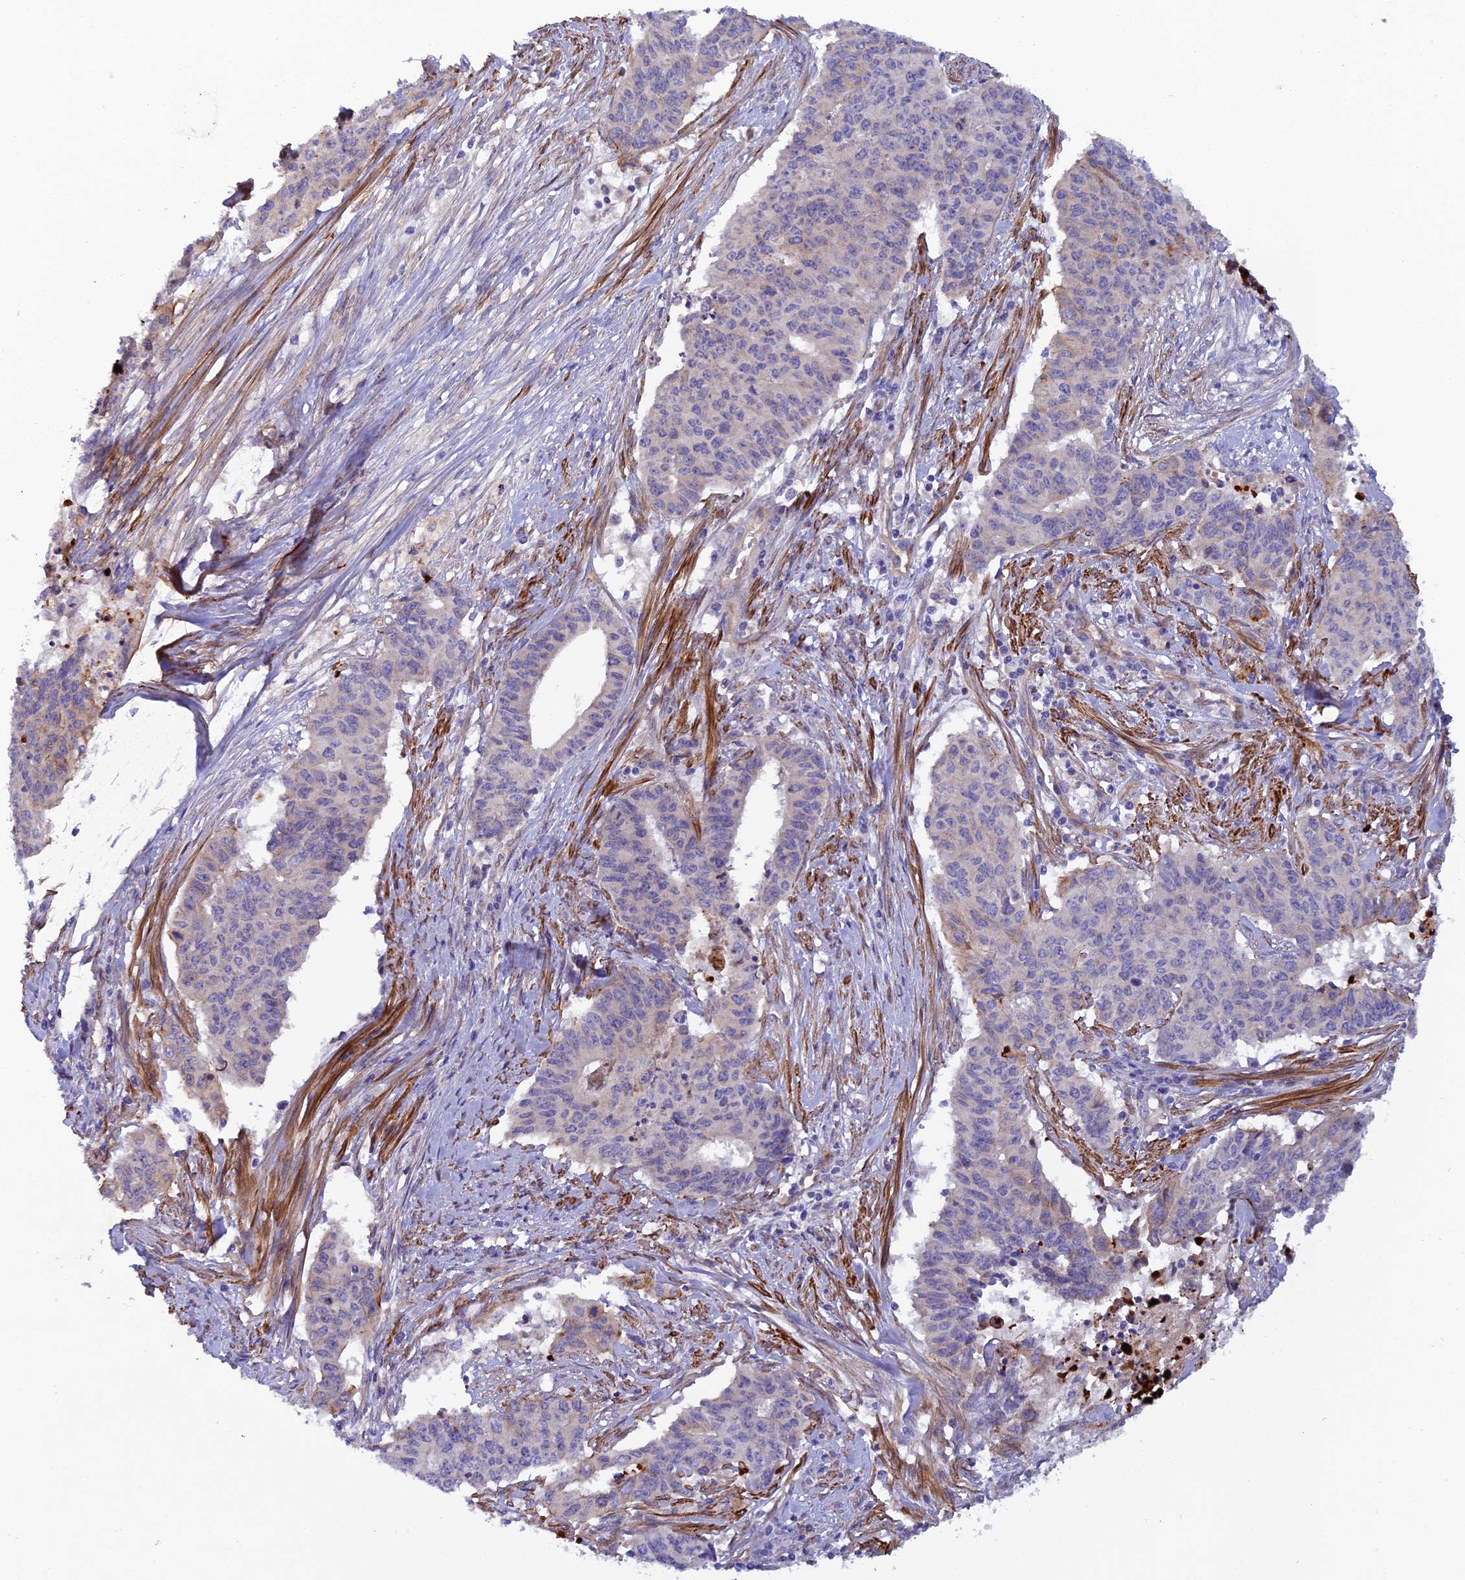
{"staining": {"intensity": "negative", "quantity": "none", "location": "none"}, "tissue": "endometrial cancer", "cell_type": "Tumor cells", "image_type": "cancer", "snomed": [{"axis": "morphology", "description": "Adenocarcinoma, NOS"}, {"axis": "topography", "description": "Endometrium"}], "caption": "Immunohistochemistry (IHC) photomicrograph of neoplastic tissue: human endometrial cancer stained with DAB shows no significant protein staining in tumor cells. (Brightfield microscopy of DAB immunohistochemistry (IHC) at high magnification).", "gene": "RALGAPA2", "patient": {"sex": "female", "age": 59}}